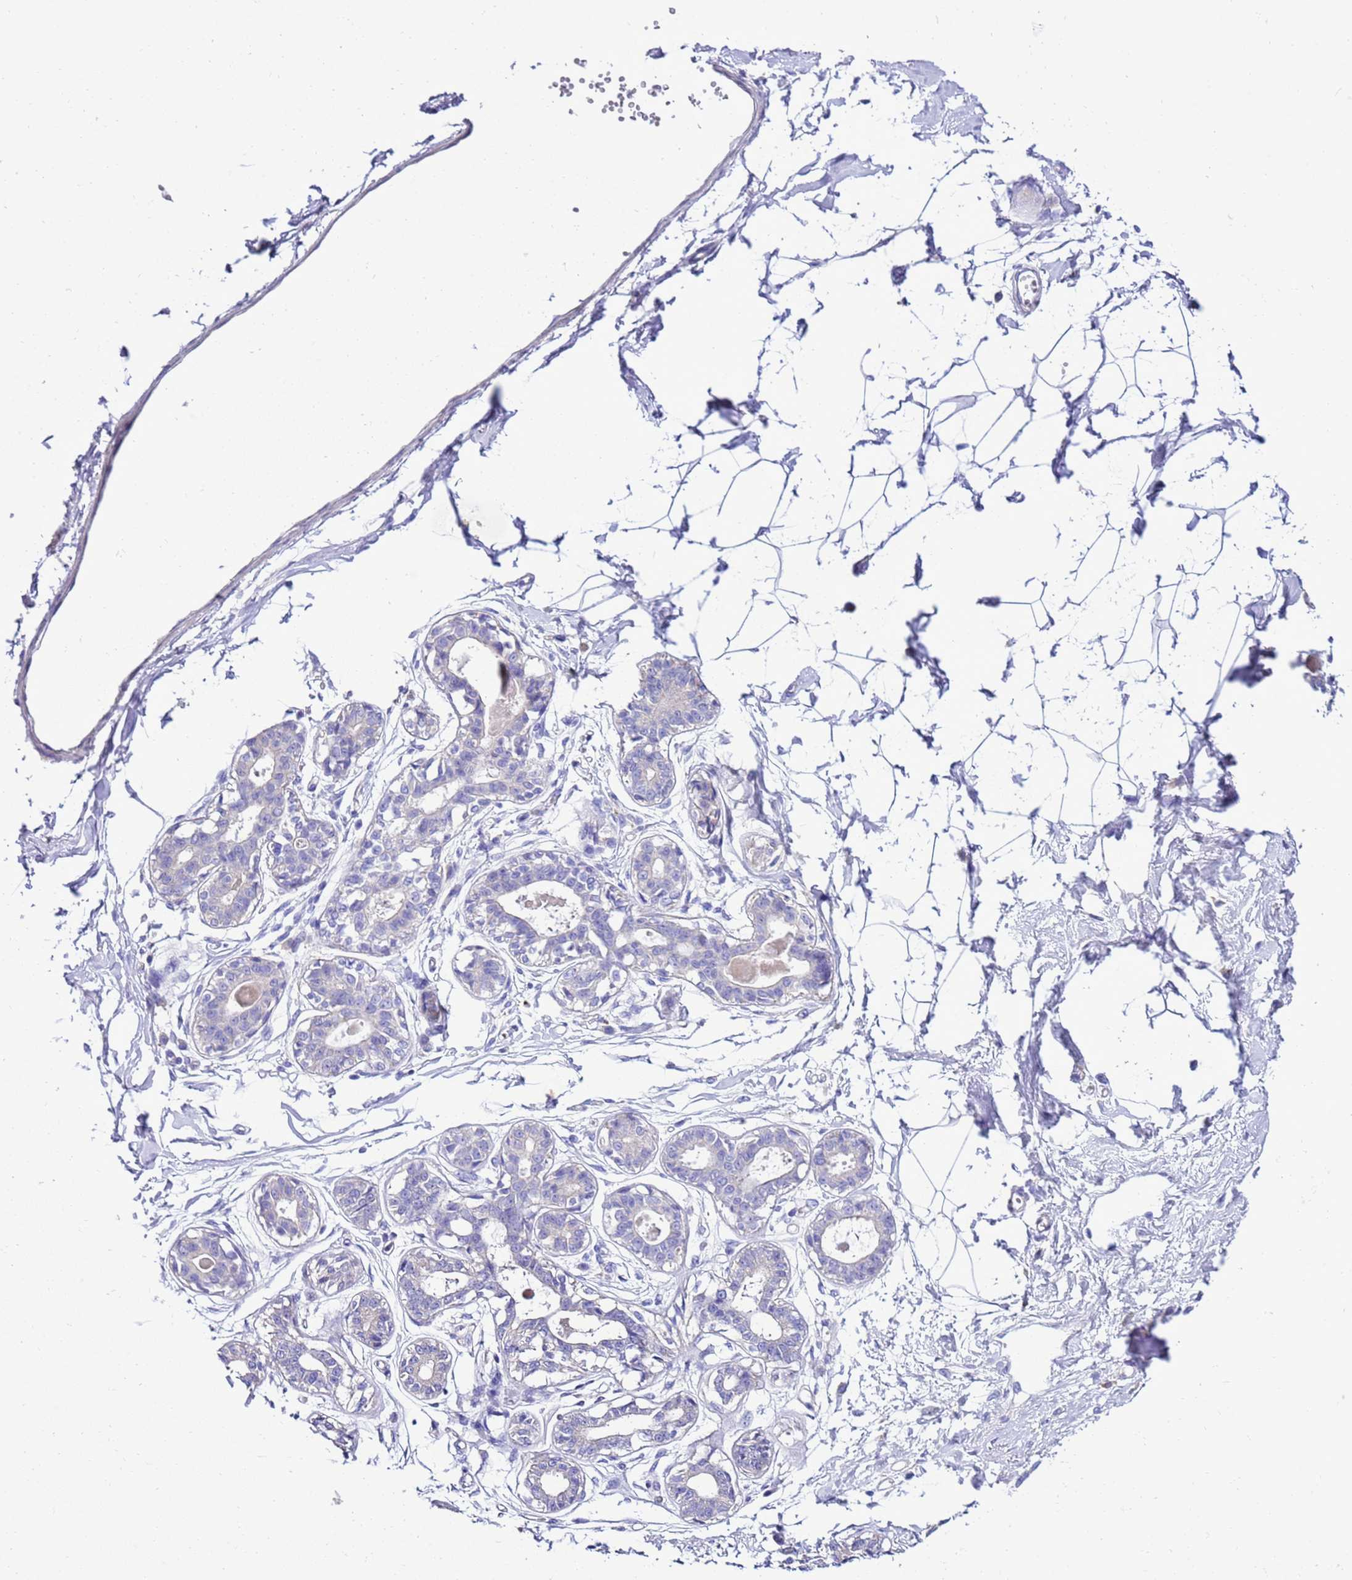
{"staining": {"intensity": "negative", "quantity": "none", "location": "none"}, "tissue": "breast", "cell_type": "Adipocytes", "image_type": "normal", "snomed": [{"axis": "morphology", "description": "Normal tissue, NOS"}, {"axis": "topography", "description": "Breast"}], "caption": "The histopathology image demonstrates no staining of adipocytes in unremarkable breast.", "gene": "KICS2", "patient": {"sex": "female", "age": 45}}